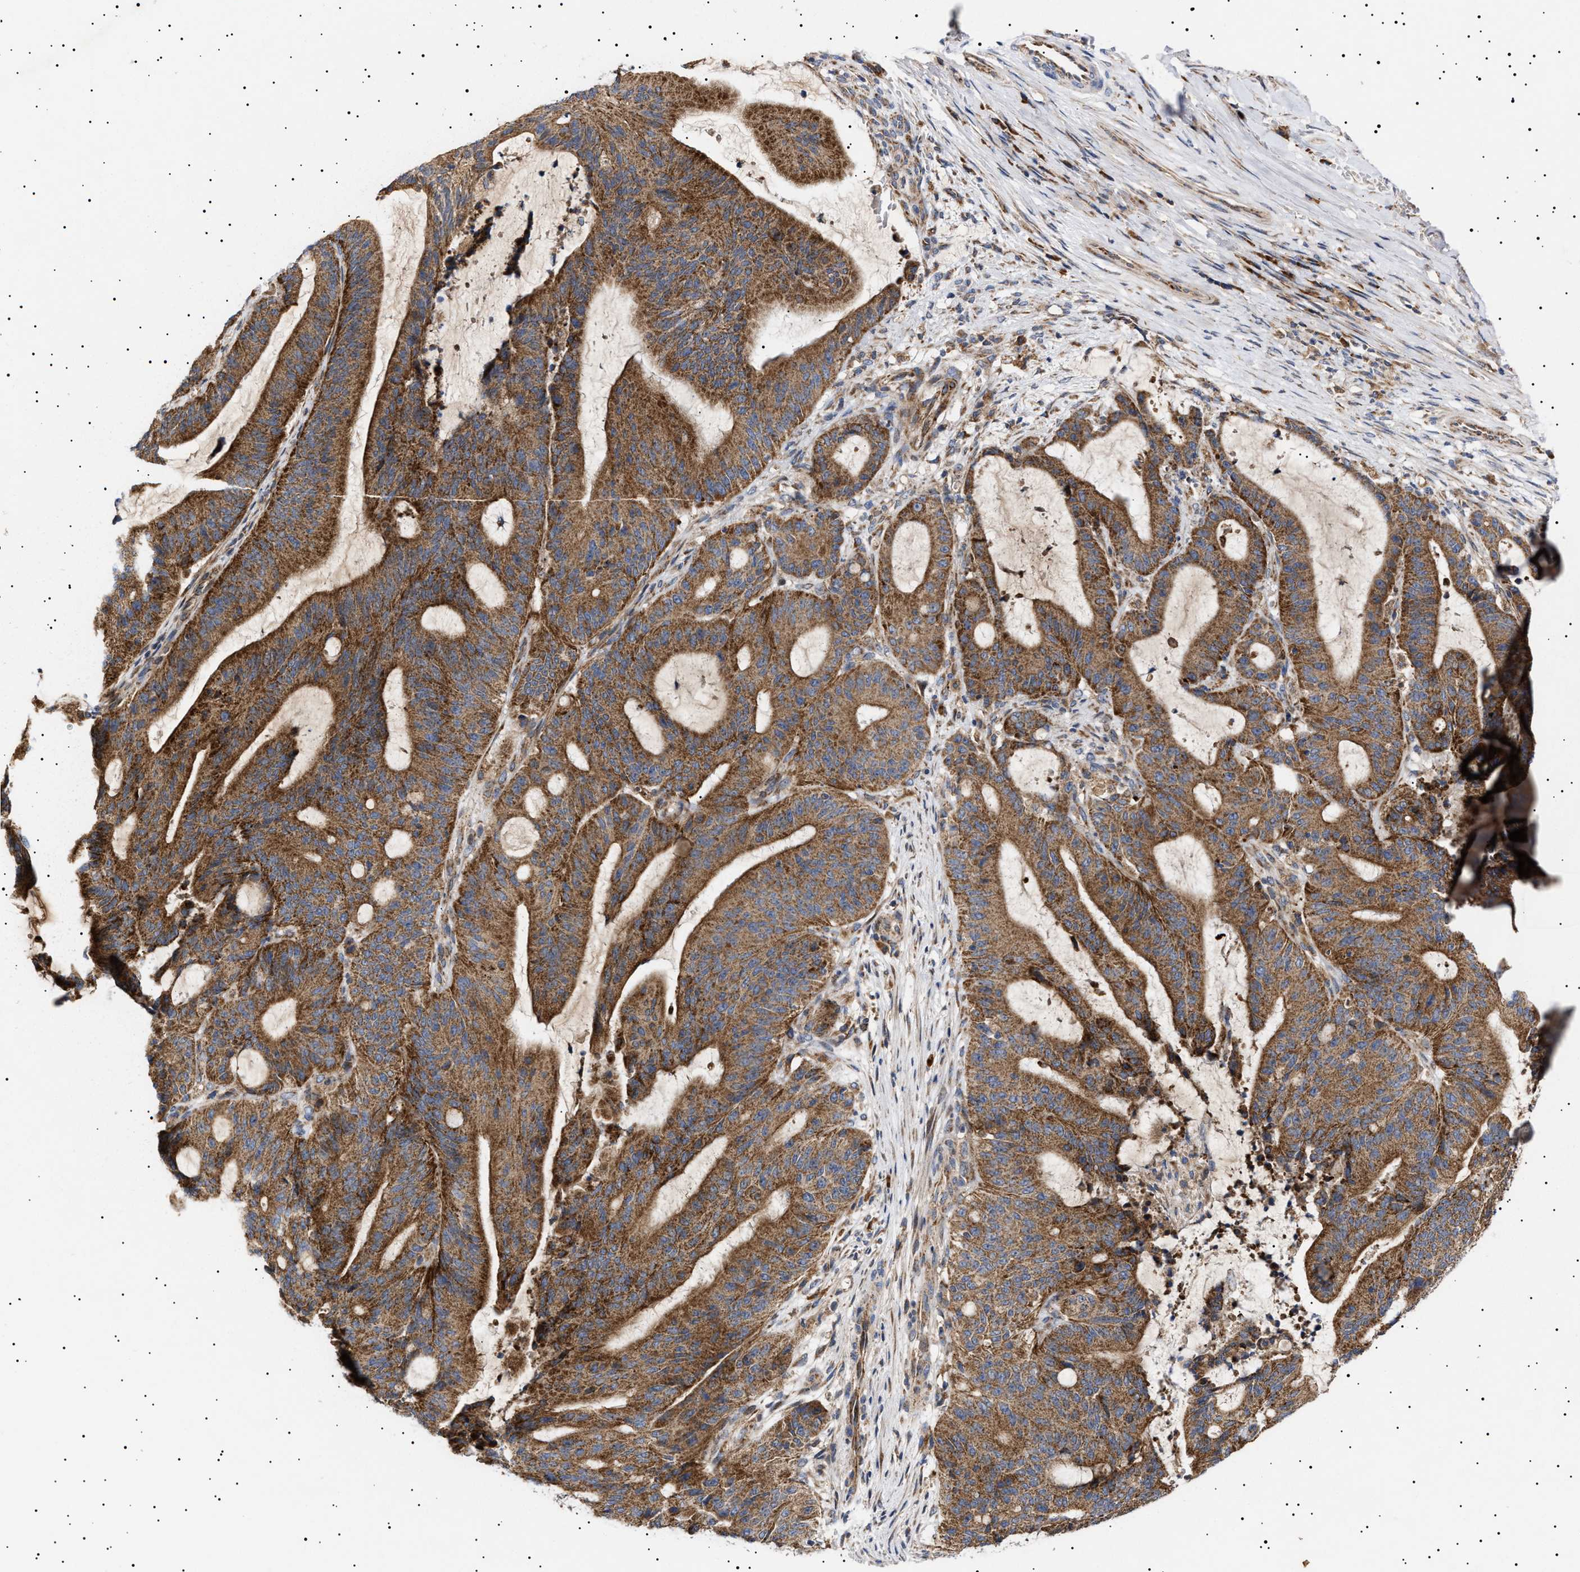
{"staining": {"intensity": "strong", "quantity": ">75%", "location": "cytoplasmic/membranous"}, "tissue": "liver cancer", "cell_type": "Tumor cells", "image_type": "cancer", "snomed": [{"axis": "morphology", "description": "Normal tissue, NOS"}, {"axis": "morphology", "description": "Cholangiocarcinoma"}, {"axis": "topography", "description": "Liver"}, {"axis": "topography", "description": "Peripheral nerve tissue"}], "caption": "A micrograph of human liver cancer (cholangiocarcinoma) stained for a protein exhibits strong cytoplasmic/membranous brown staining in tumor cells. Immunohistochemistry (ihc) stains the protein of interest in brown and the nuclei are stained blue.", "gene": "MRPL10", "patient": {"sex": "female", "age": 73}}